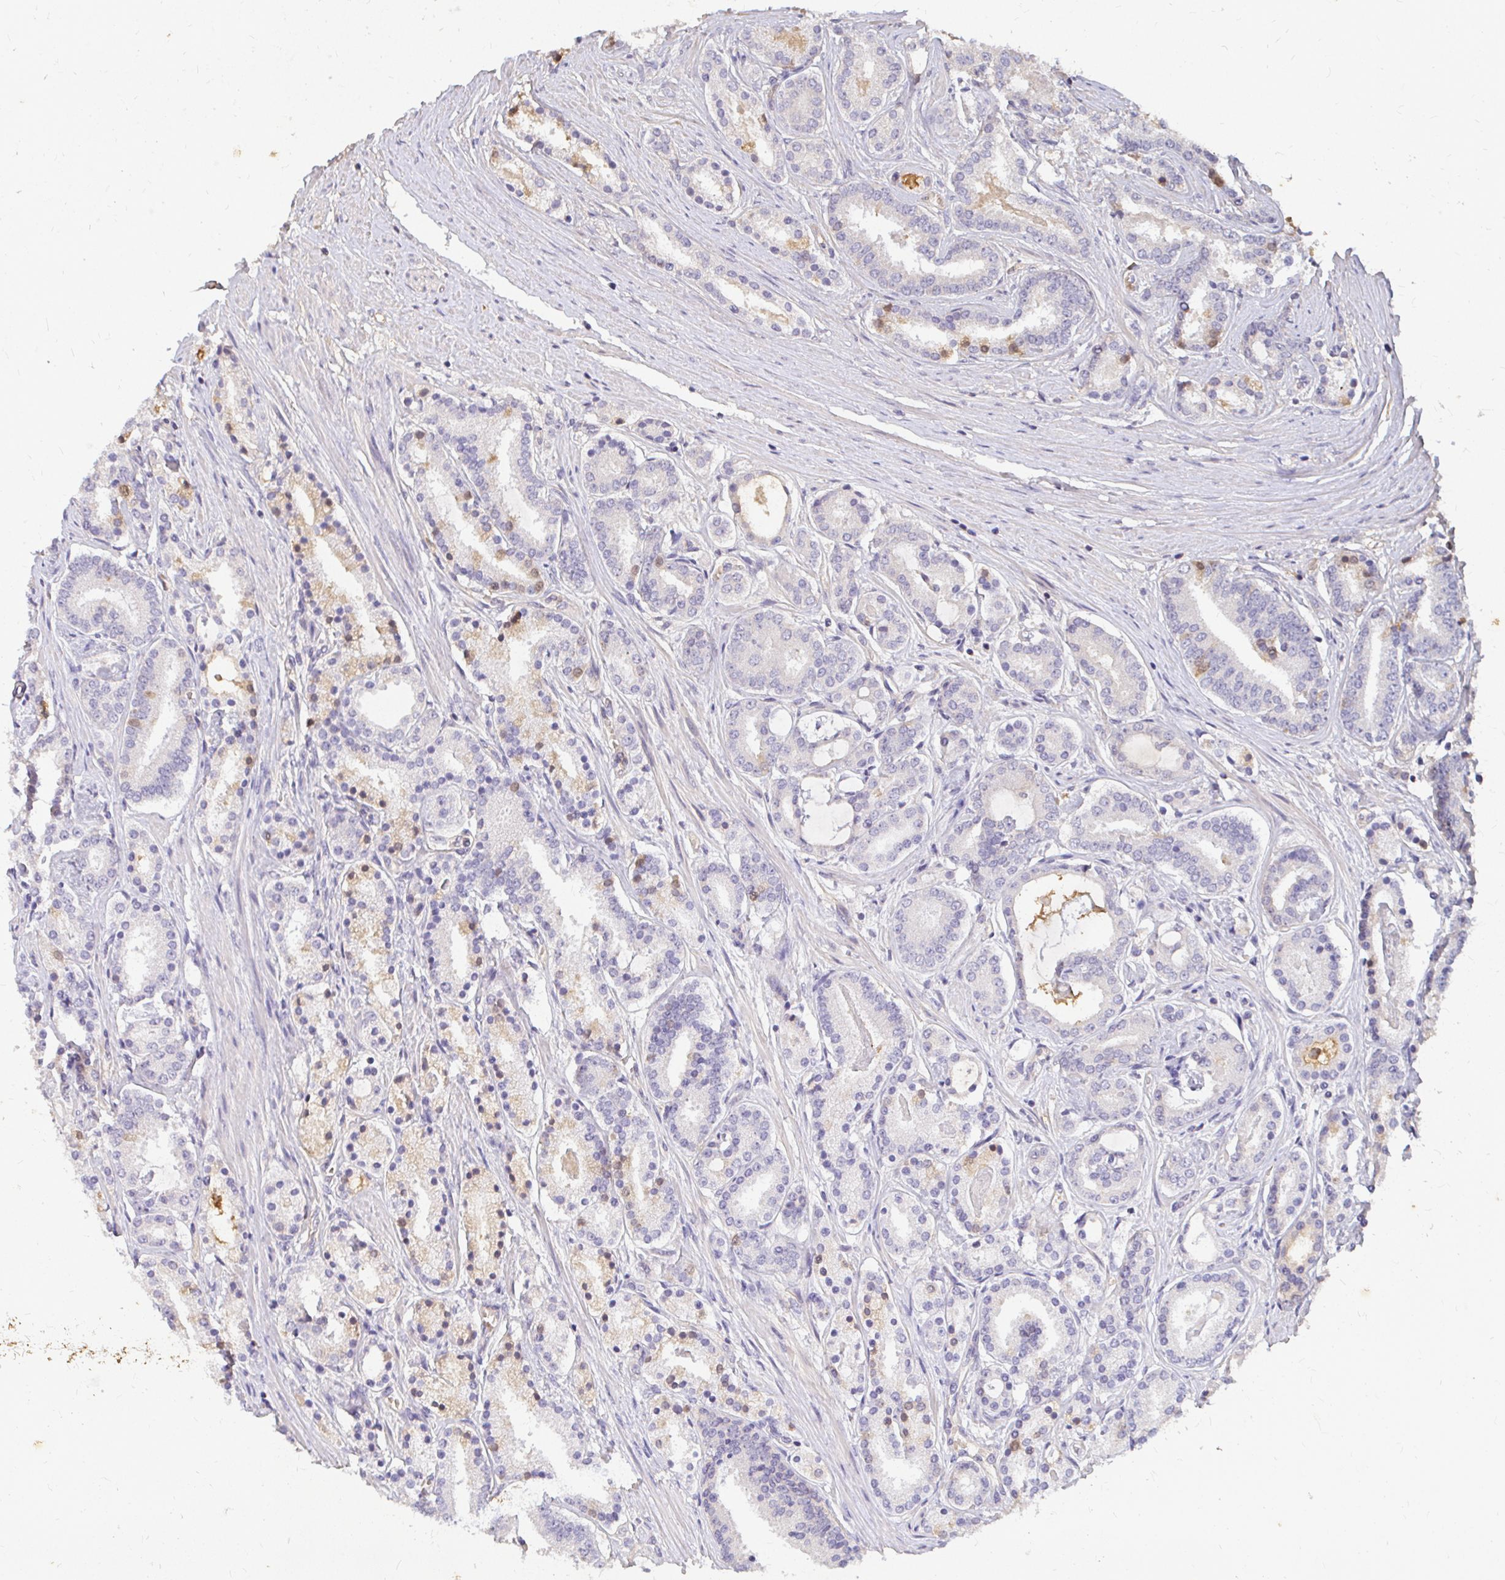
{"staining": {"intensity": "negative", "quantity": "none", "location": "none"}, "tissue": "prostate cancer", "cell_type": "Tumor cells", "image_type": "cancer", "snomed": [{"axis": "morphology", "description": "Adenocarcinoma, High grade"}, {"axis": "topography", "description": "Prostate"}], "caption": "Tumor cells show no significant staining in high-grade adenocarcinoma (prostate).", "gene": "LOXL4", "patient": {"sex": "male", "age": 63}}